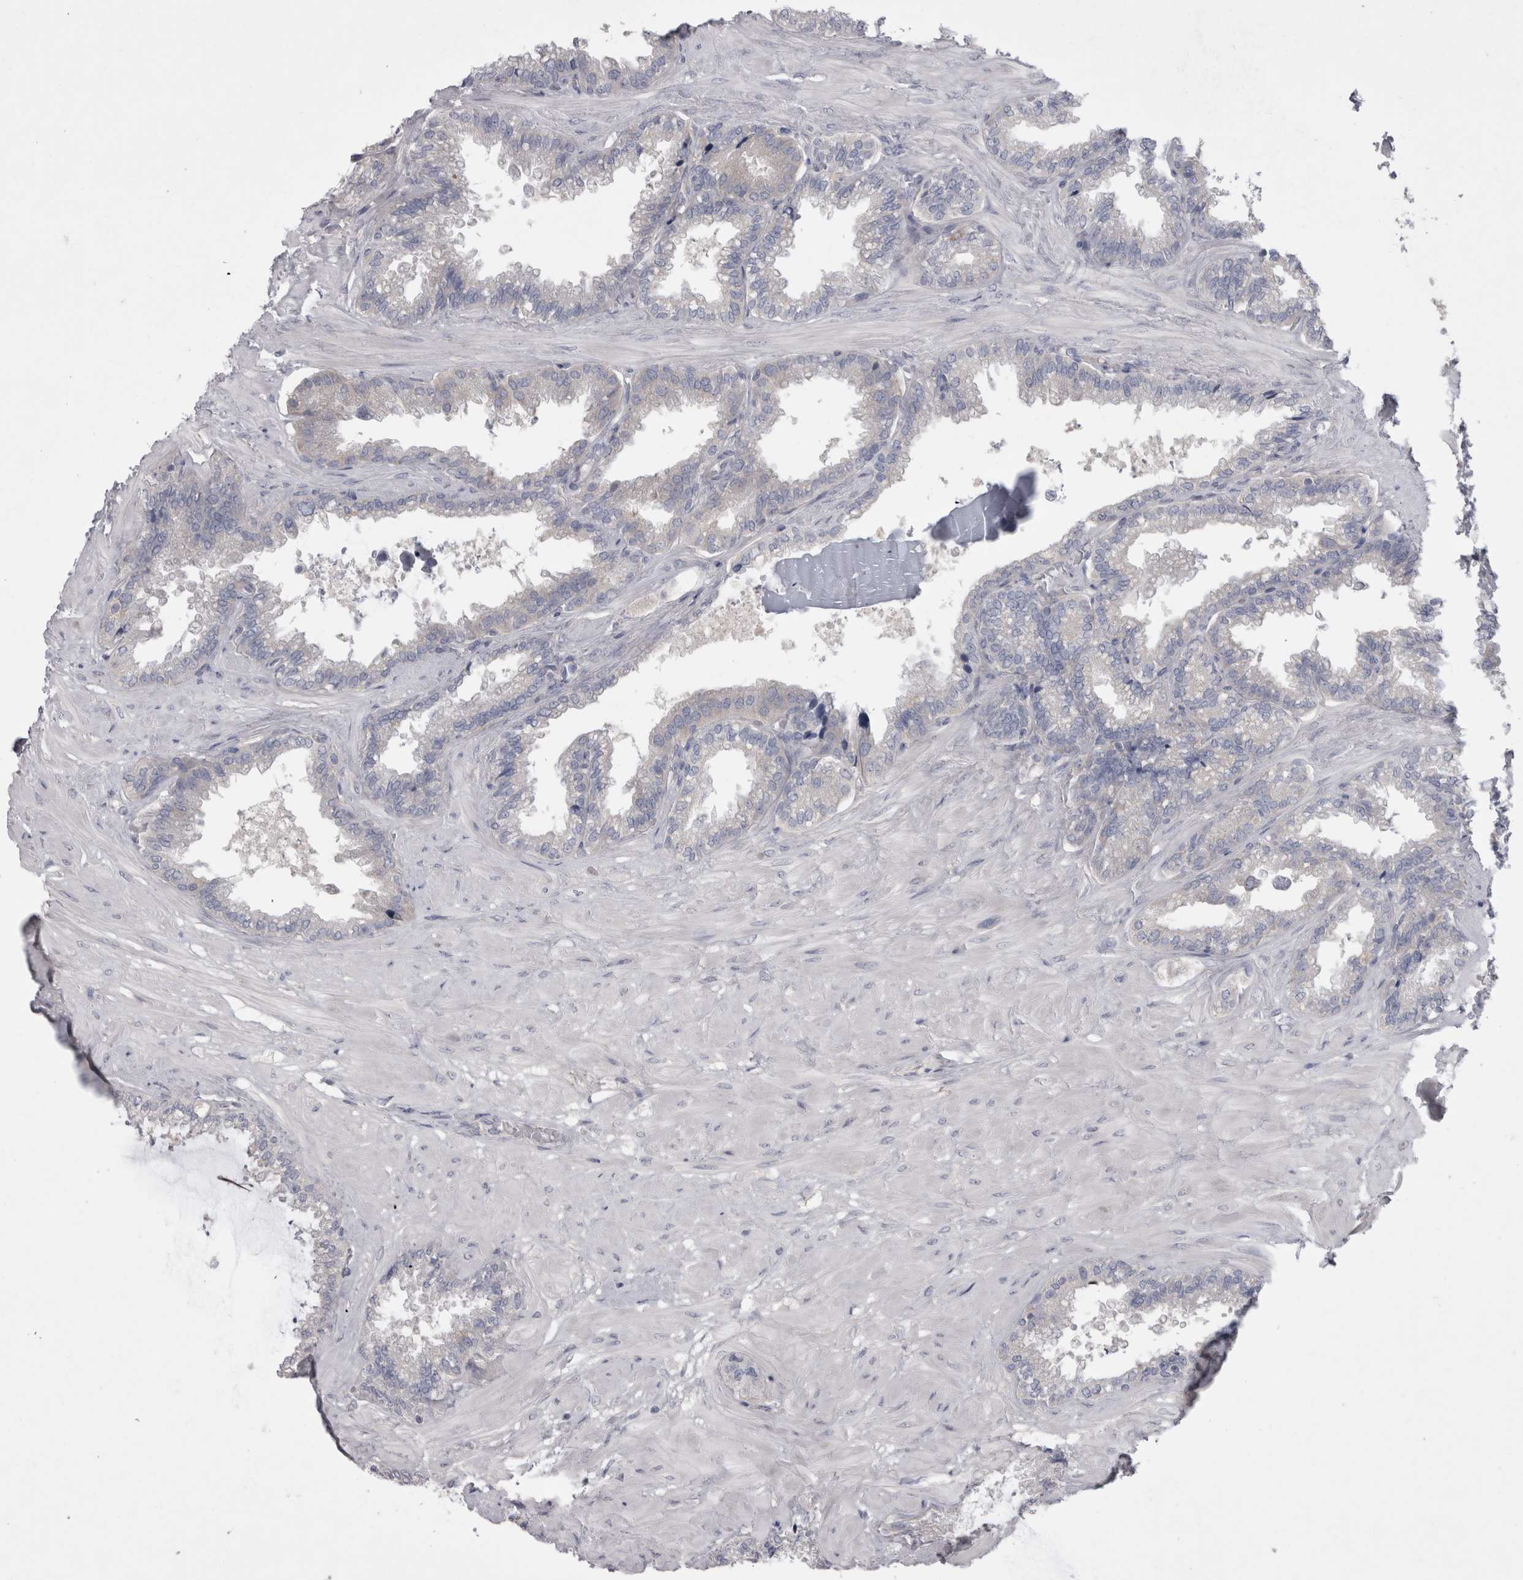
{"staining": {"intensity": "weak", "quantity": "<25%", "location": "cytoplasmic/membranous"}, "tissue": "seminal vesicle", "cell_type": "Glandular cells", "image_type": "normal", "snomed": [{"axis": "morphology", "description": "Normal tissue, NOS"}, {"axis": "topography", "description": "Seminal veicle"}], "caption": "Immunohistochemical staining of normal human seminal vesicle demonstrates no significant staining in glandular cells.", "gene": "LRRC40", "patient": {"sex": "male", "age": 46}}